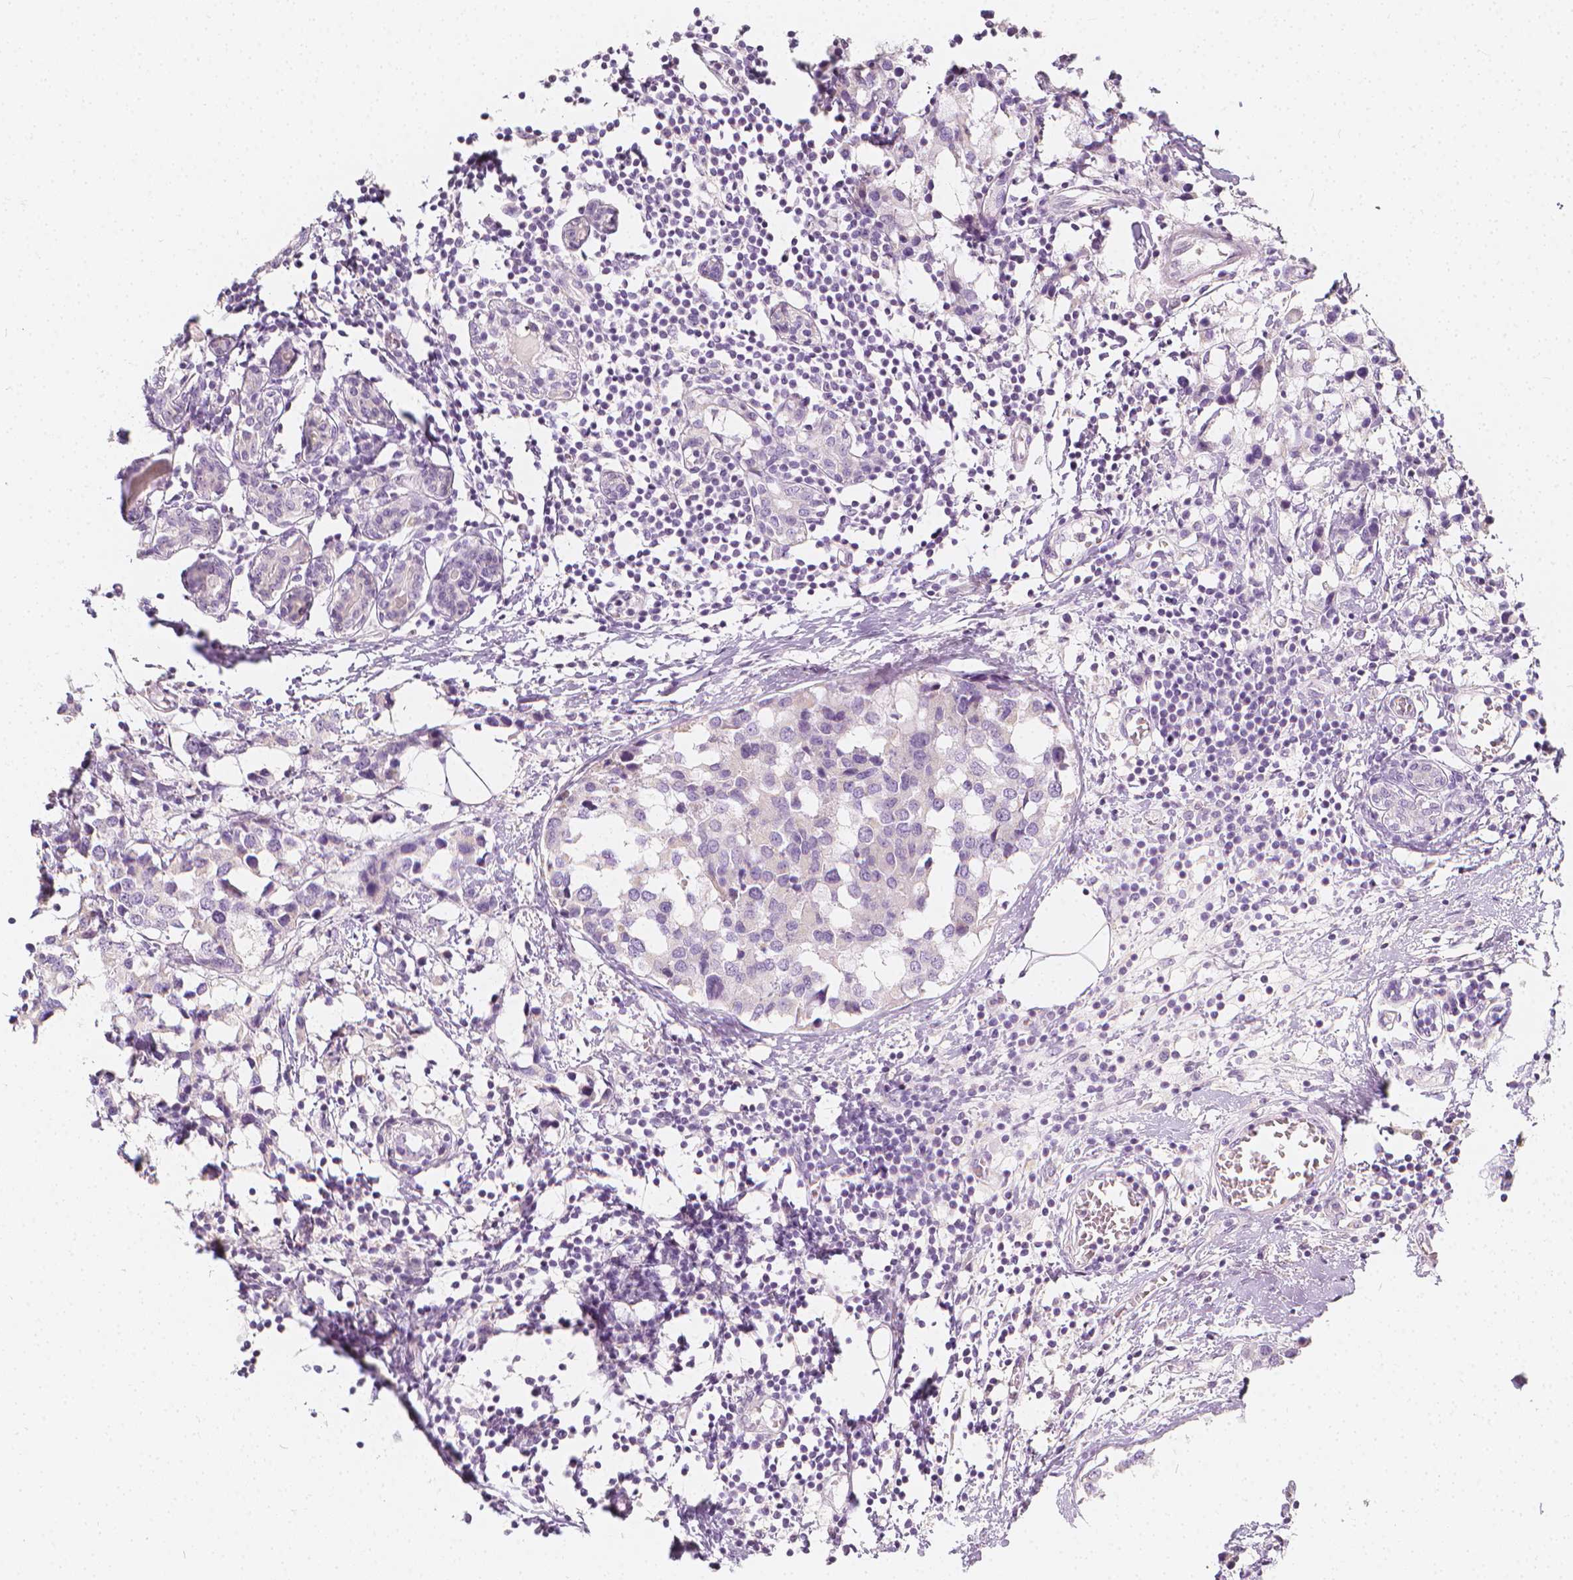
{"staining": {"intensity": "negative", "quantity": "none", "location": "none"}, "tissue": "breast cancer", "cell_type": "Tumor cells", "image_type": "cancer", "snomed": [{"axis": "morphology", "description": "Lobular carcinoma"}, {"axis": "topography", "description": "Breast"}], "caption": "A histopathology image of breast cancer stained for a protein reveals no brown staining in tumor cells.", "gene": "RBFOX1", "patient": {"sex": "female", "age": 59}}